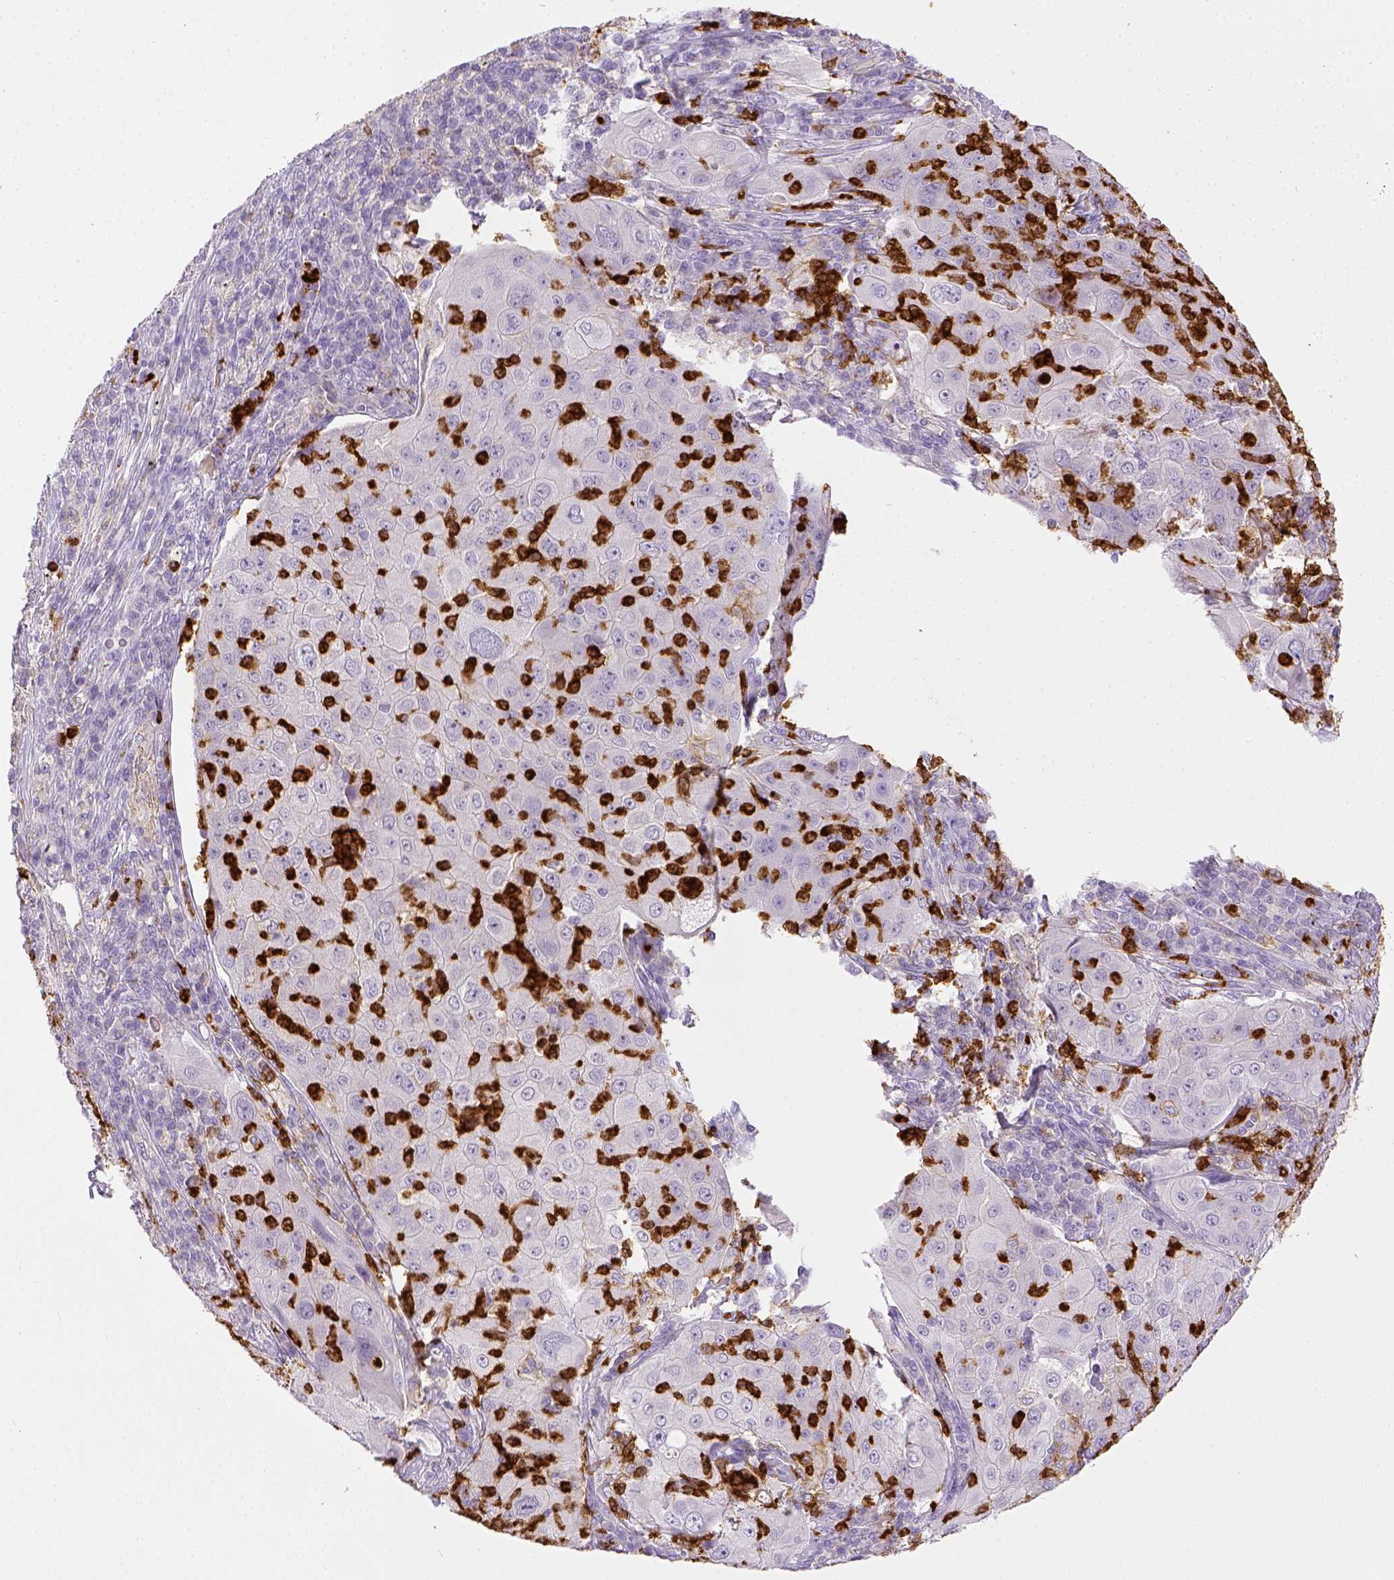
{"staining": {"intensity": "negative", "quantity": "none", "location": "none"}, "tissue": "lung cancer", "cell_type": "Tumor cells", "image_type": "cancer", "snomed": [{"axis": "morphology", "description": "Squamous cell carcinoma, NOS"}, {"axis": "topography", "description": "Lung"}], "caption": "DAB (3,3'-diaminobenzidine) immunohistochemical staining of human lung cancer (squamous cell carcinoma) reveals no significant expression in tumor cells.", "gene": "ITGAM", "patient": {"sex": "female", "age": 59}}